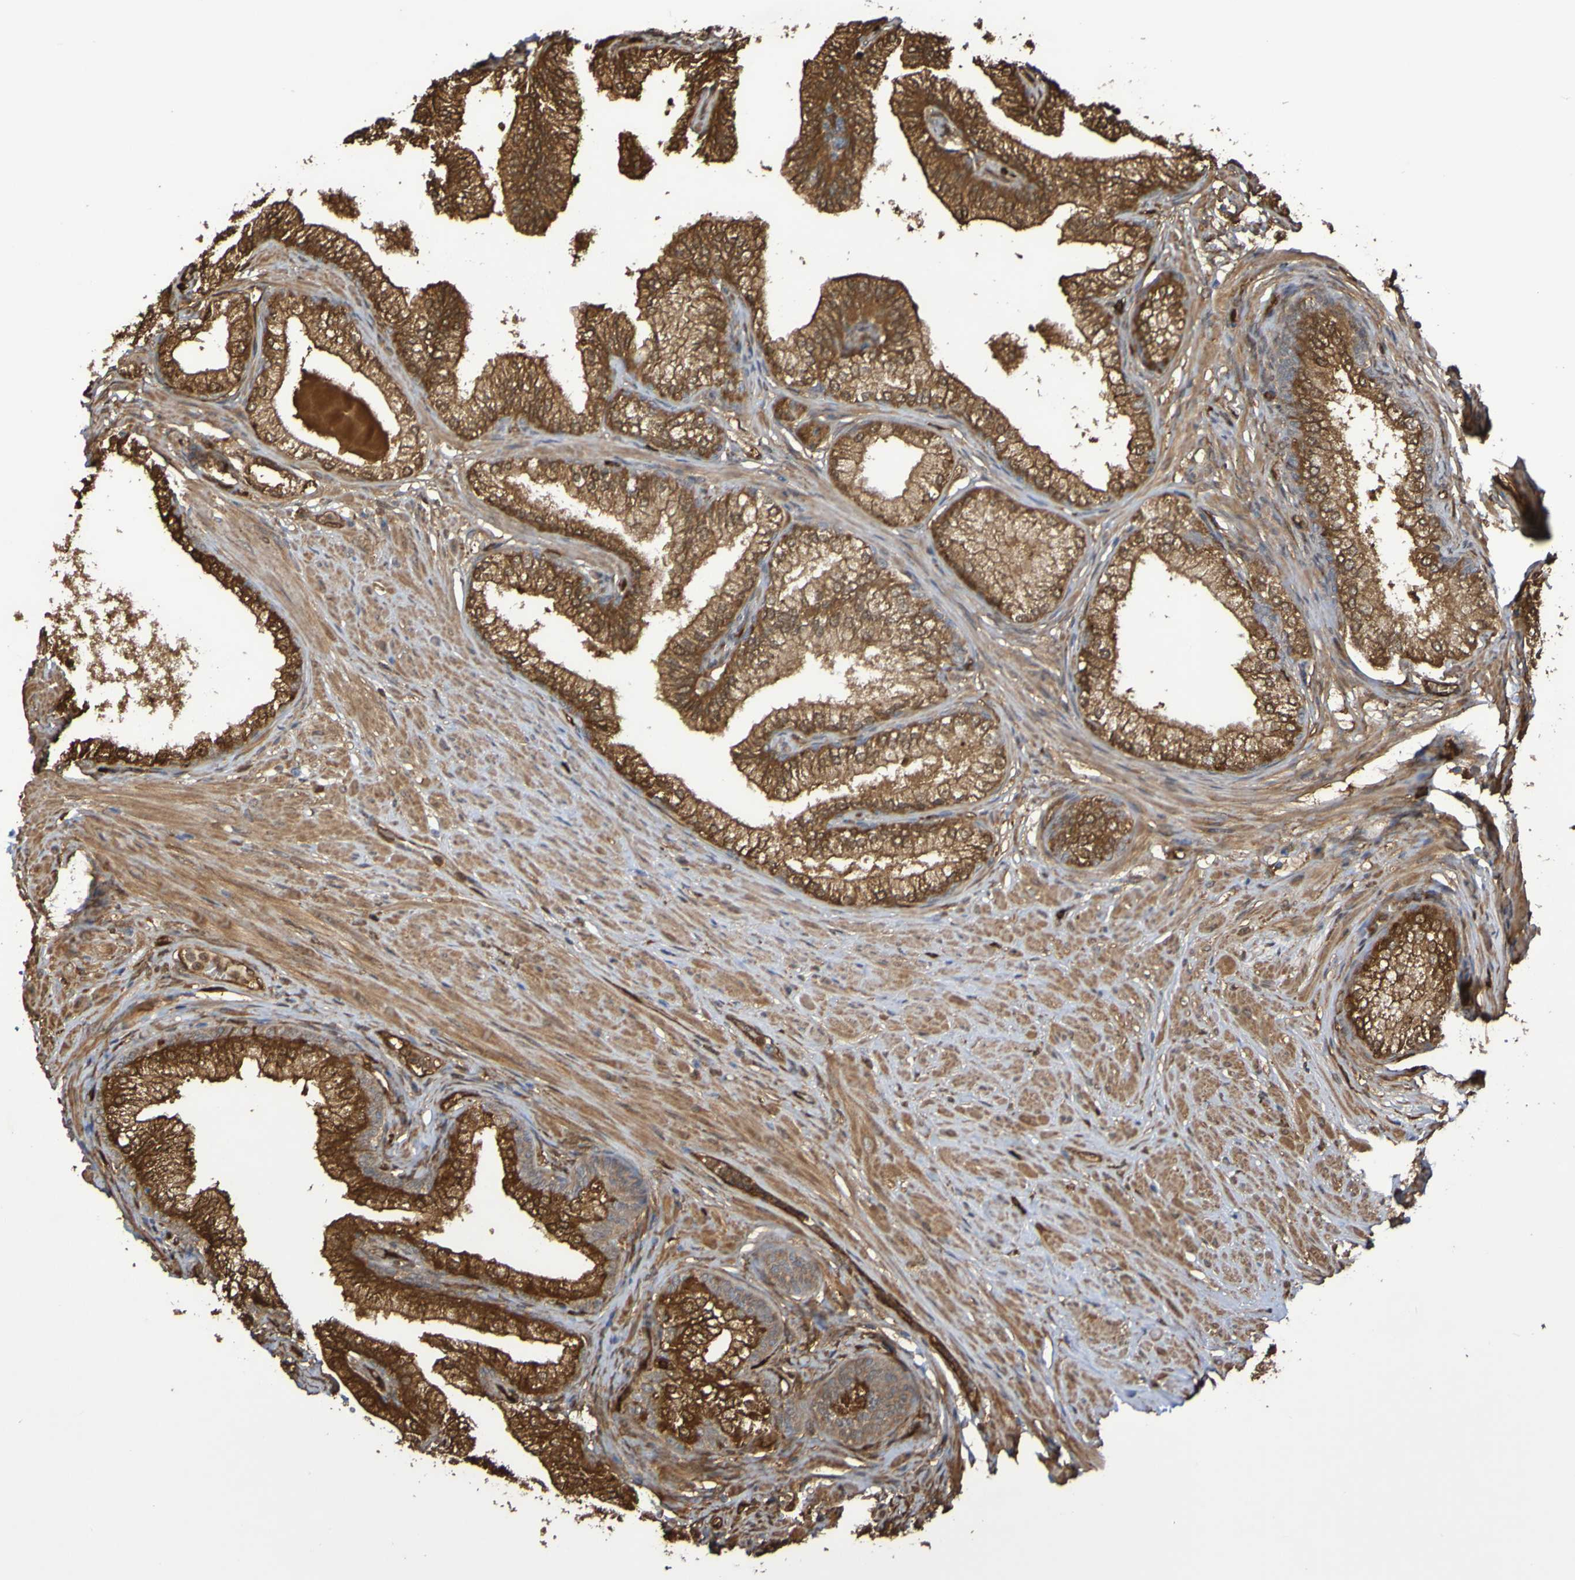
{"staining": {"intensity": "strong", "quantity": ">75%", "location": "cytoplasmic/membranous"}, "tissue": "prostate", "cell_type": "Glandular cells", "image_type": "normal", "snomed": [{"axis": "morphology", "description": "Normal tissue, NOS"}, {"axis": "morphology", "description": "Urothelial carcinoma, Low grade"}, {"axis": "topography", "description": "Urinary bladder"}, {"axis": "topography", "description": "Prostate"}], "caption": "Immunohistochemistry histopathology image of normal human prostate stained for a protein (brown), which displays high levels of strong cytoplasmic/membranous expression in approximately >75% of glandular cells.", "gene": "SERPINB6", "patient": {"sex": "male", "age": 60}}